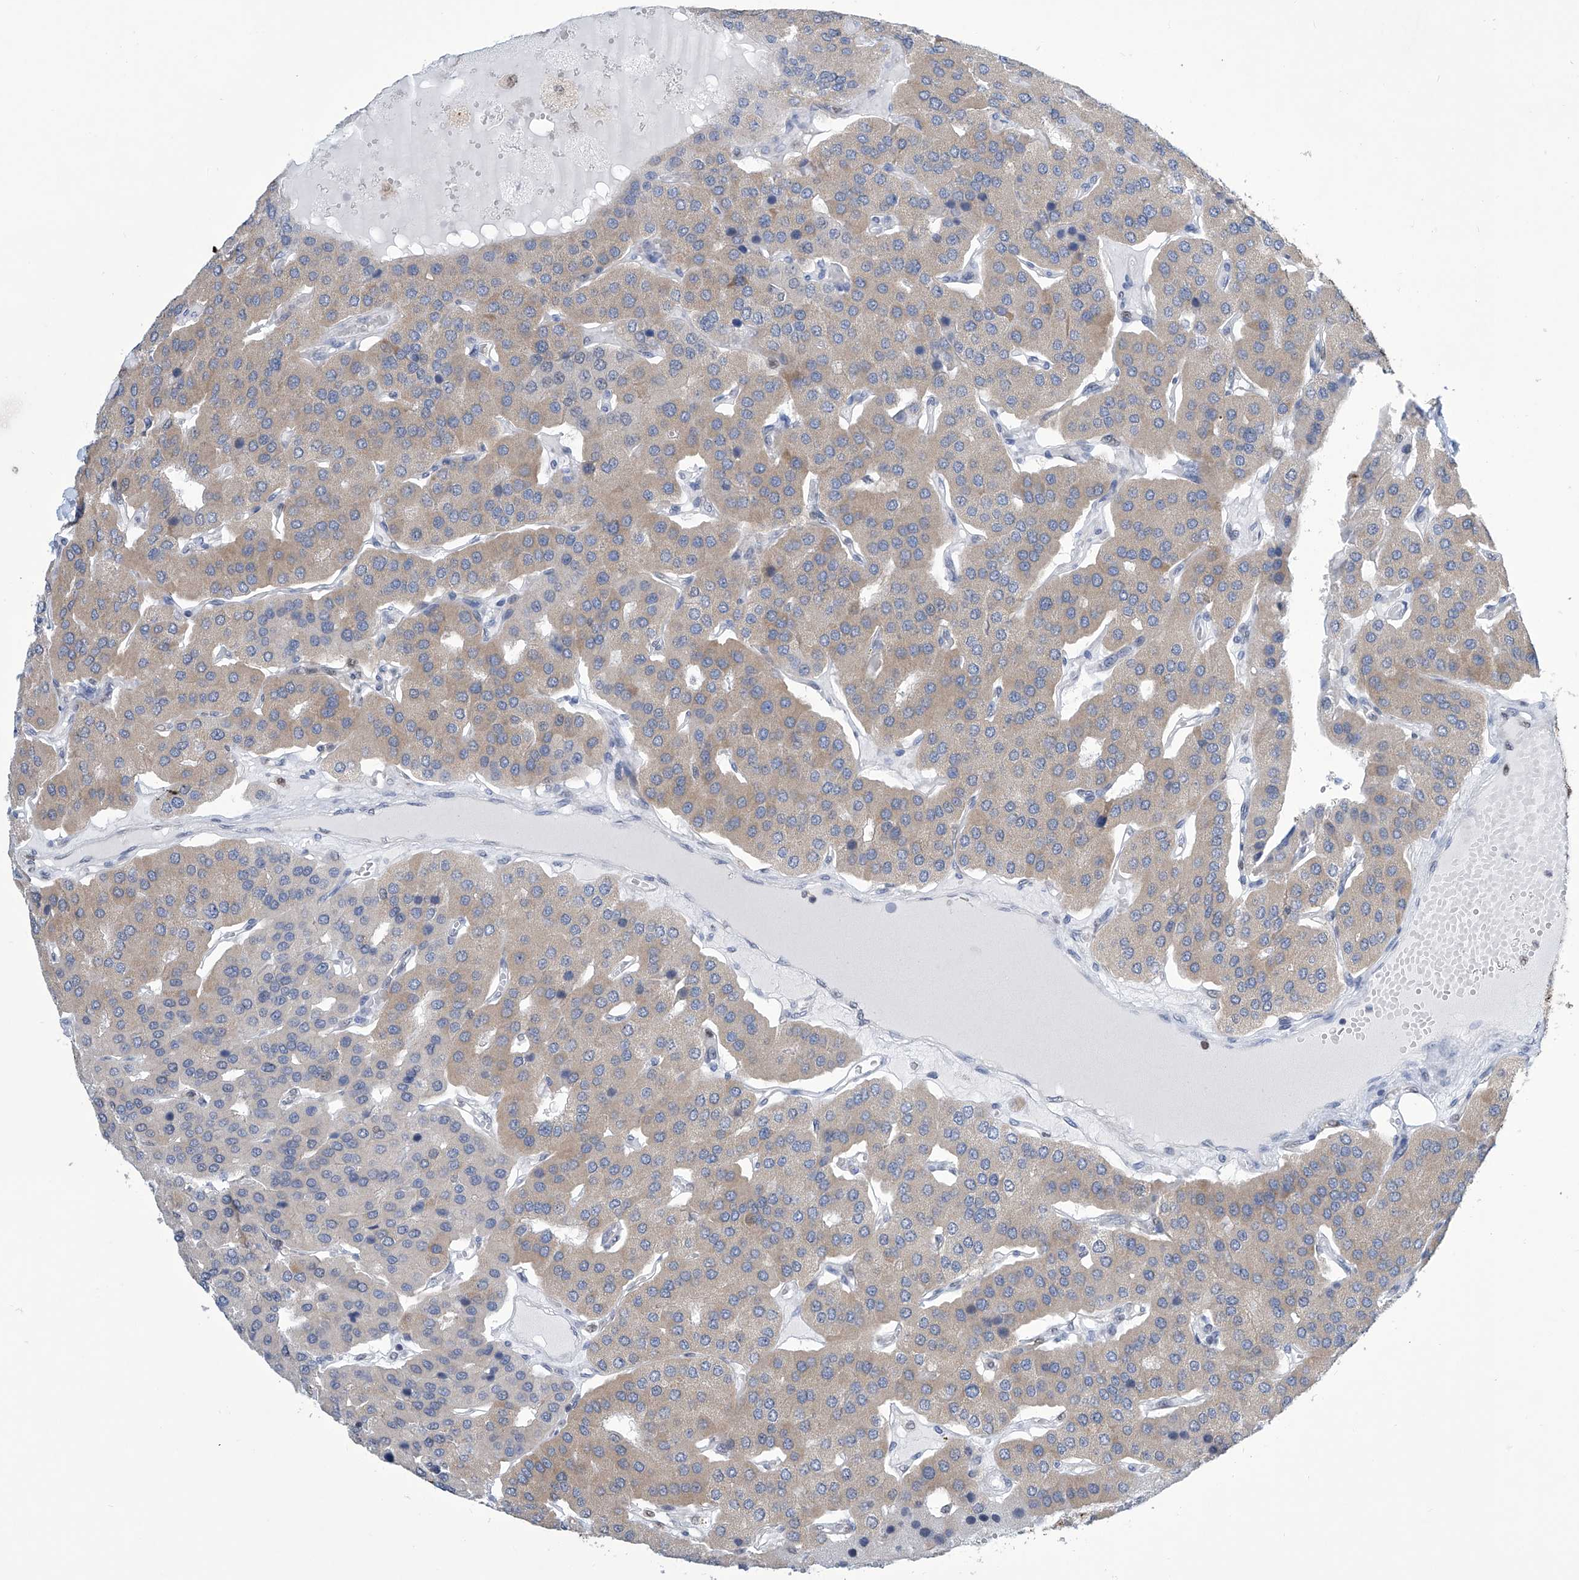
{"staining": {"intensity": "weak", "quantity": "<25%", "location": "cytoplasmic/membranous"}, "tissue": "parathyroid gland", "cell_type": "Glandular cells", "image_type": "normal", "snomed": [{"axis": "morphology", "description": "Normal tissue, NOS"}, {"axis": "morphology", "description": "Adenoma, NOS"}, {"axis": "topography", "description": "Parathyroid gland"}], "caption": "Immunohistochemistry micrograph of benign parathyroid gland: human parathyroid gland stained with DAB demonstrates no significant protein staining in glandular cells. (Immunohistochemistry (ihc), brightfield microscopy, high magnification).", "gene": "SREBF2", "patient": {"sex": "female", "age": 86}}